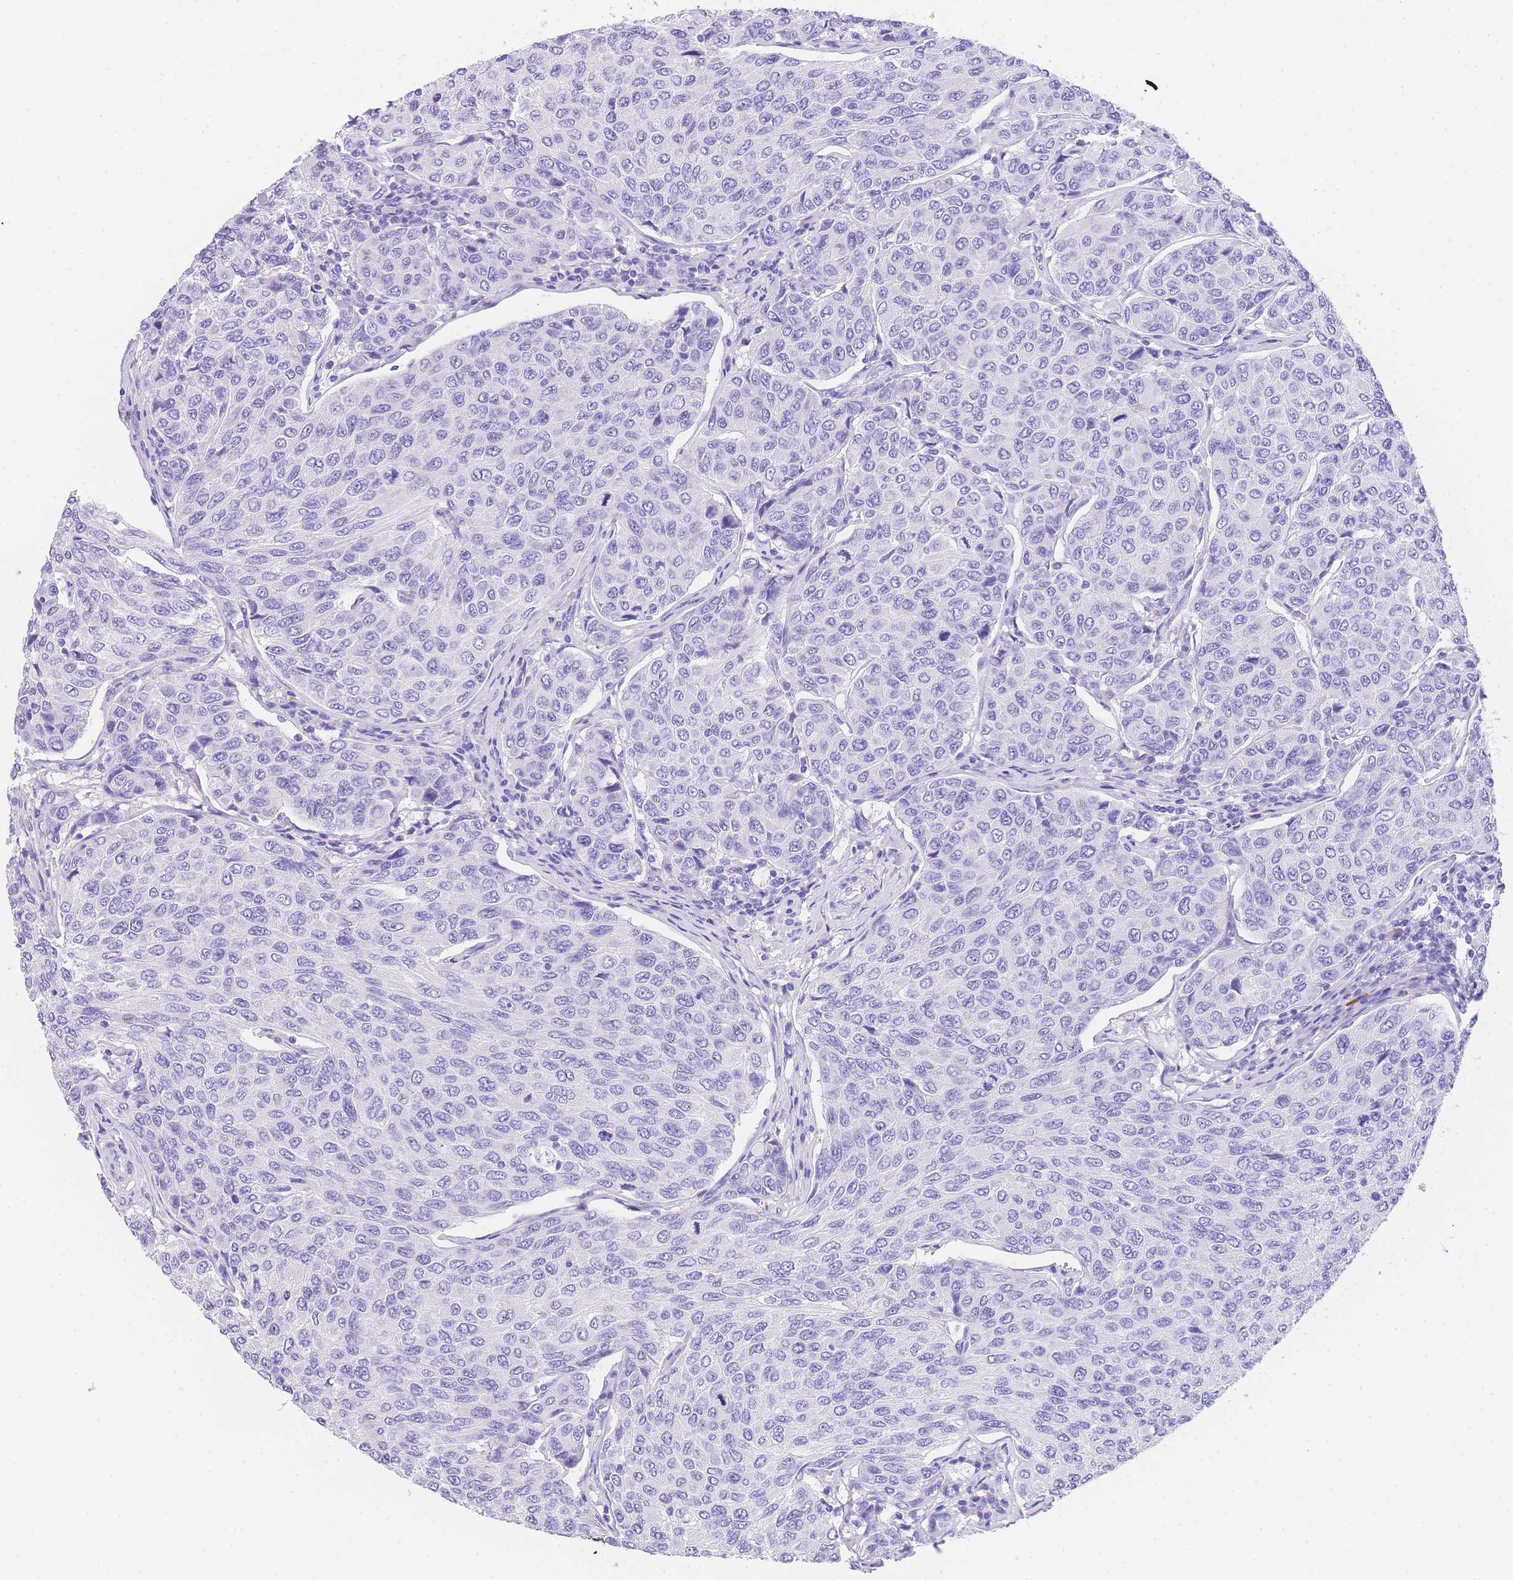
{"staining": {"intensity": "negative", "quantity": "none", "location": "none"}, "tissue": "breast cancer", "cell_type": "Tumor cells", "image_type": "cancer", "snomed": [{"axis": "morphology", "description": "Duct carcinoma"}, {"axis": "topography", "description": "Breast"}], "caption": "This is an IHC image of breast cancer. There is no expression in tumor cells.", "gene": "NKD2", "patient": {"sex": "female", "age": 55}}